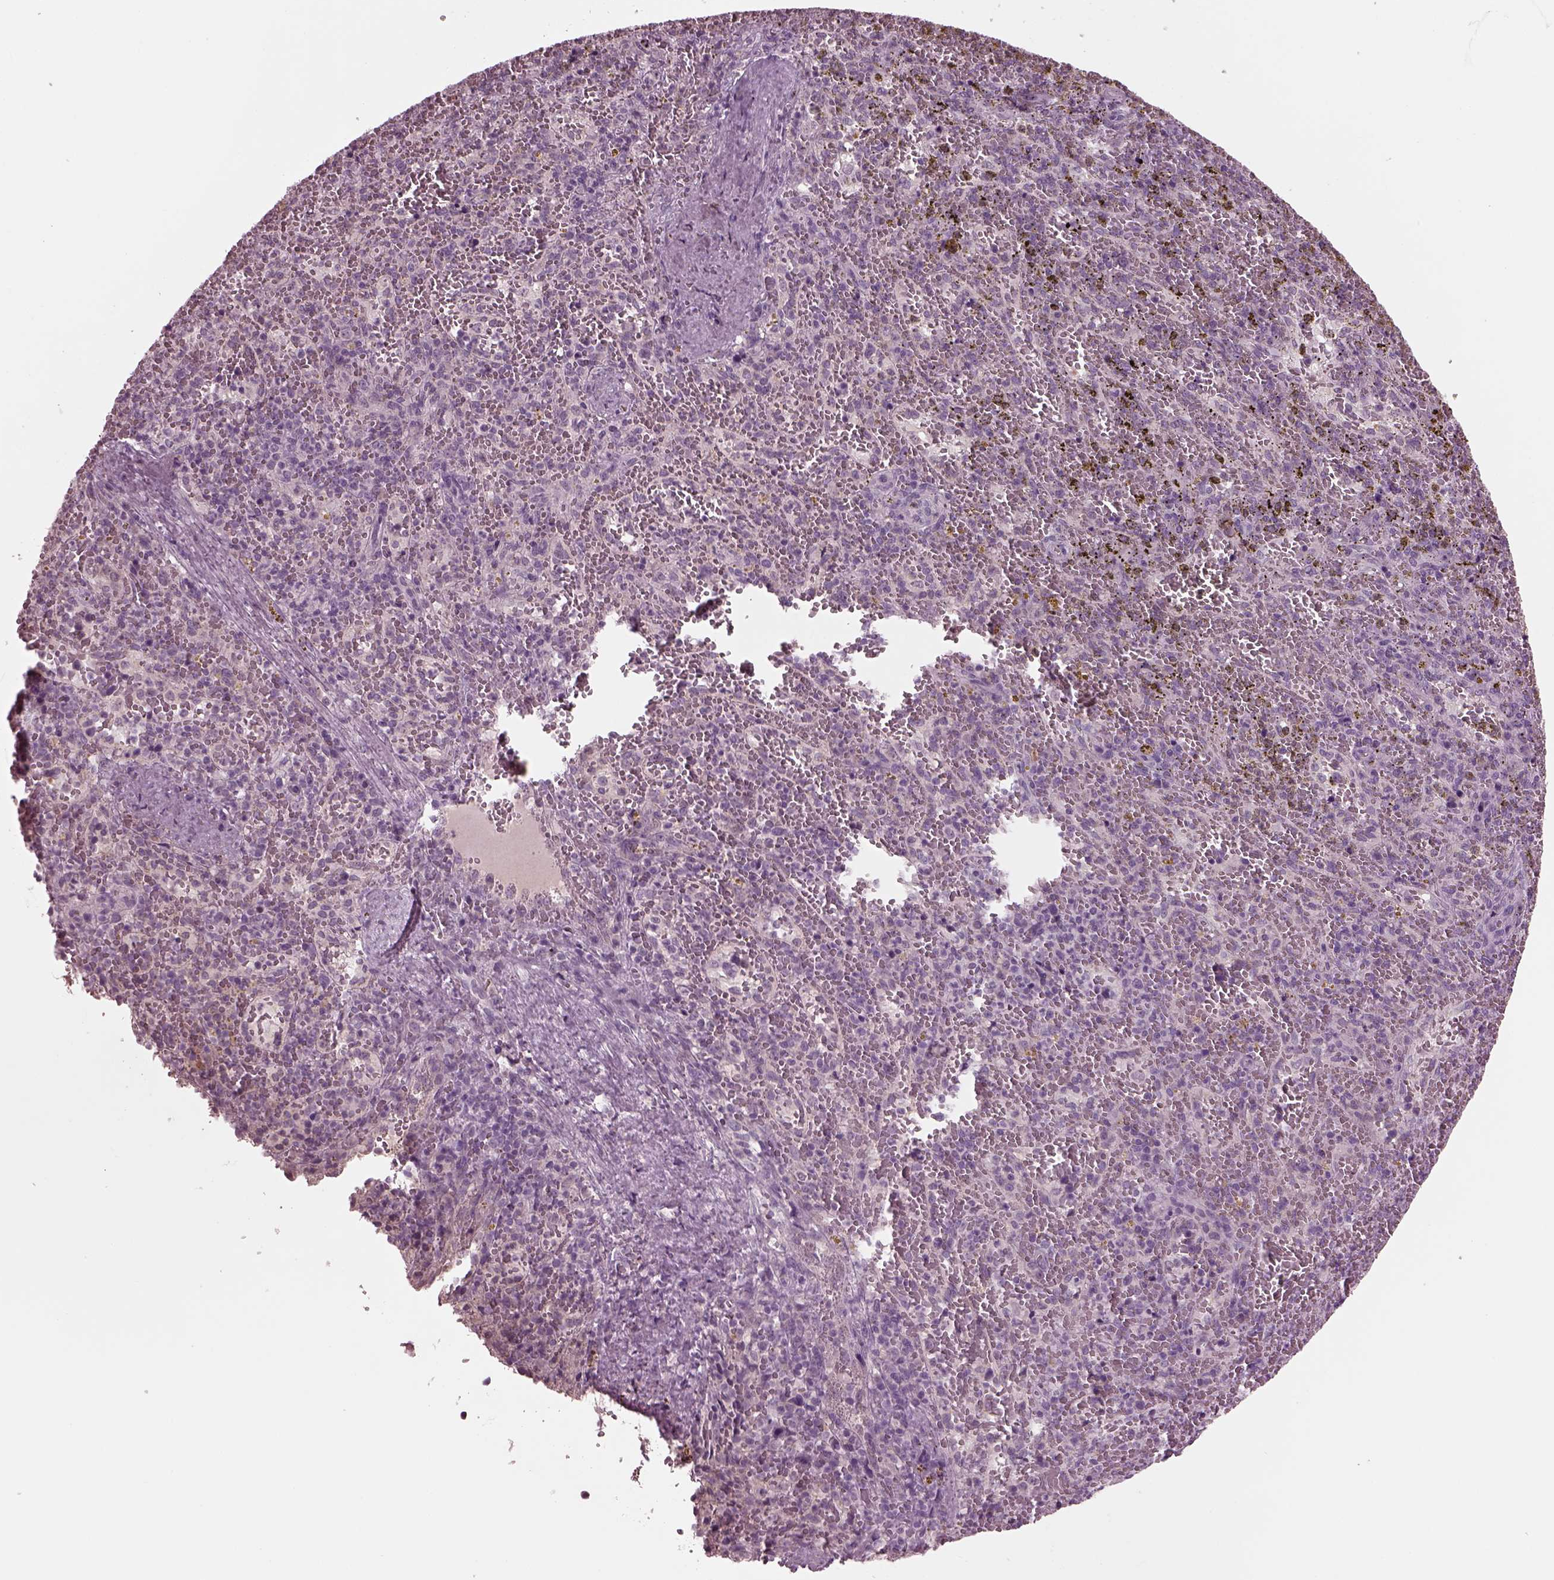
{"staining": {"intensity": "negative", "quantity": "none", "location": "none"}, "tissue": "spleen", "cell_type": "Cells in red pulp", "image_type": "normal", "snomed": [{"axis": "morphology", "description": "Normal tissue, NOS"}, {"axis": "topography", "description": "Spleen"}], "caption": "This is a image of immunohistochemistry staining of benign spleen, which shows no positivity in cells in red pulp.", "gene": "CLCN4", "patient": {"sex": "female", "age": 50}}